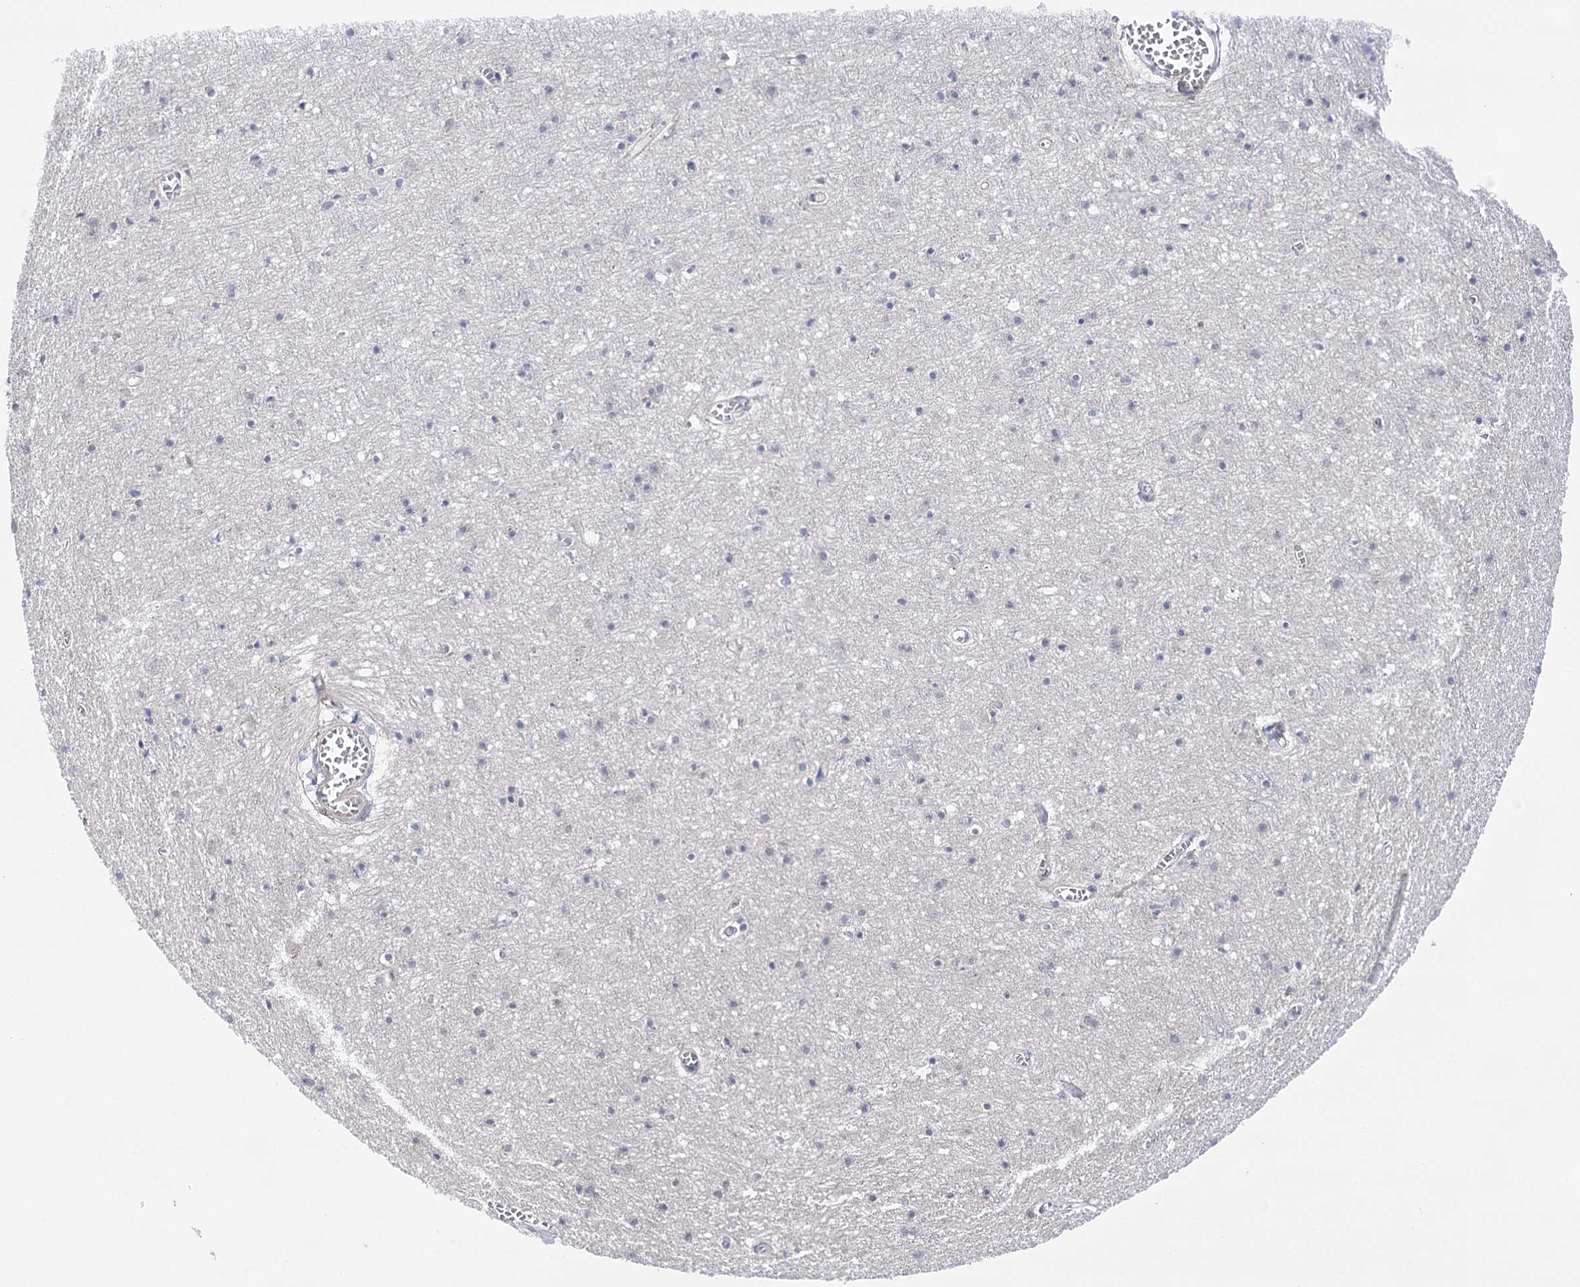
{"staining": {"intensity": "negative", "quantity": "none", "location": "none"}, "tissue": "cerebral cortex", "cell_type": "Endothelial cells", "image_type": "normal", "snomed": [{"axis": "morphology", "description": "Normal tissue, NOS"}, {"axis": "topography", "description": "Cerebral cortex"}], "caption": "A high-resolution image shows IHC staining of unremarkable cerebral cortex, which shows no significant positivity in endothelial cells. (Brightfield microscopy of DAB immunohistochemistry (IHC) at high magnification).", "gene": "LALBA", "patient": {"sex": "female", "age": 64}}